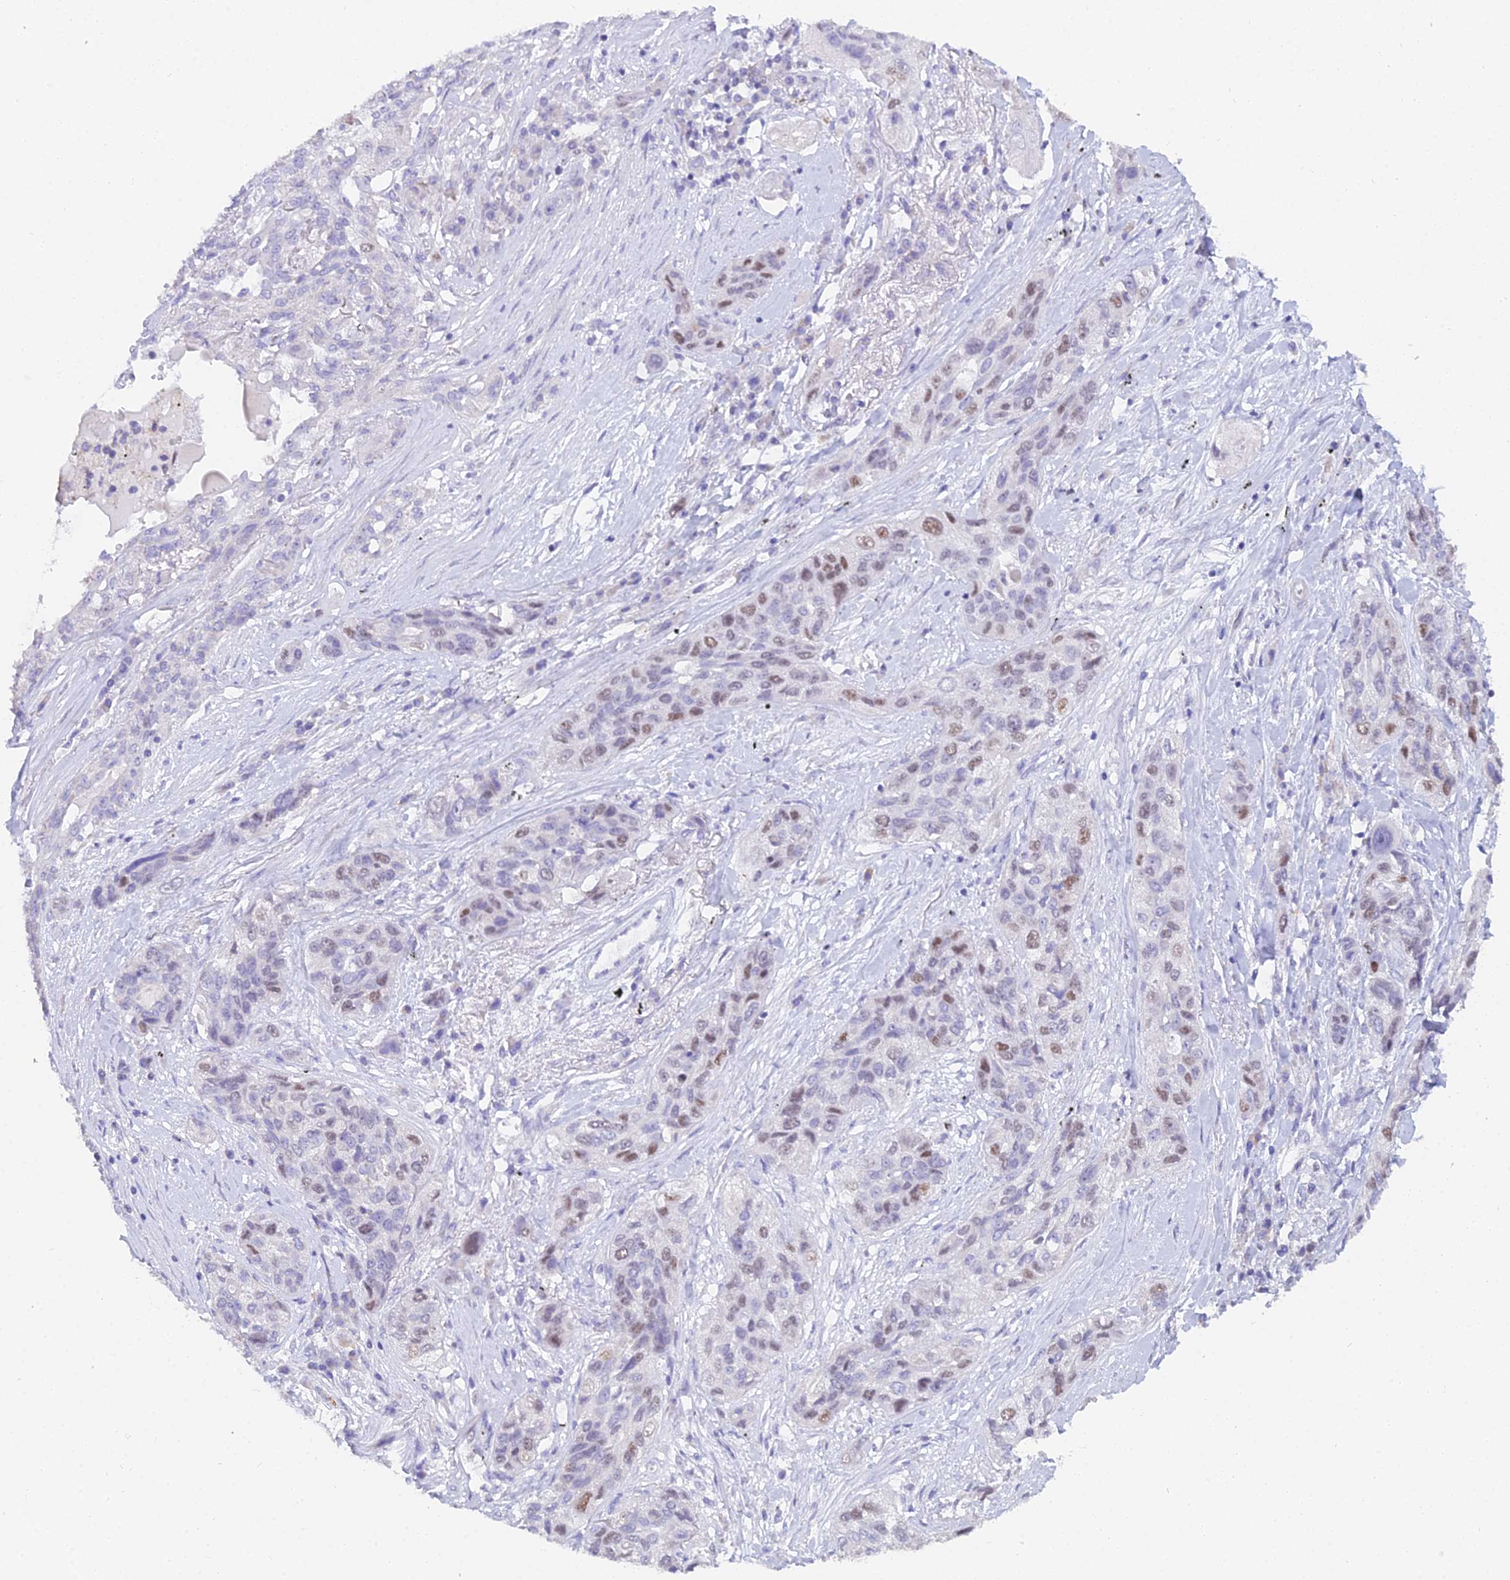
{"staining": {"intensity": "moderate", "quantity": "<25%", "location": "nuclear"}, "tissue": "lung cancer", "cell_type": "Tumor cells", "image_type": "cancer", "snomed": [{"axis": "morphology", "description": "Squamous cell carcinoma, NOS"}, {"axis": "topography", "description": "Lung"}], "caption": "A micrograph of human lung cancer (squamous cell carcinoma) stained for a protein displays moderate nuclear brown staining in tumor cells.", "gene": "MCM2", "patient": {"sex": "female", "age": 70}}